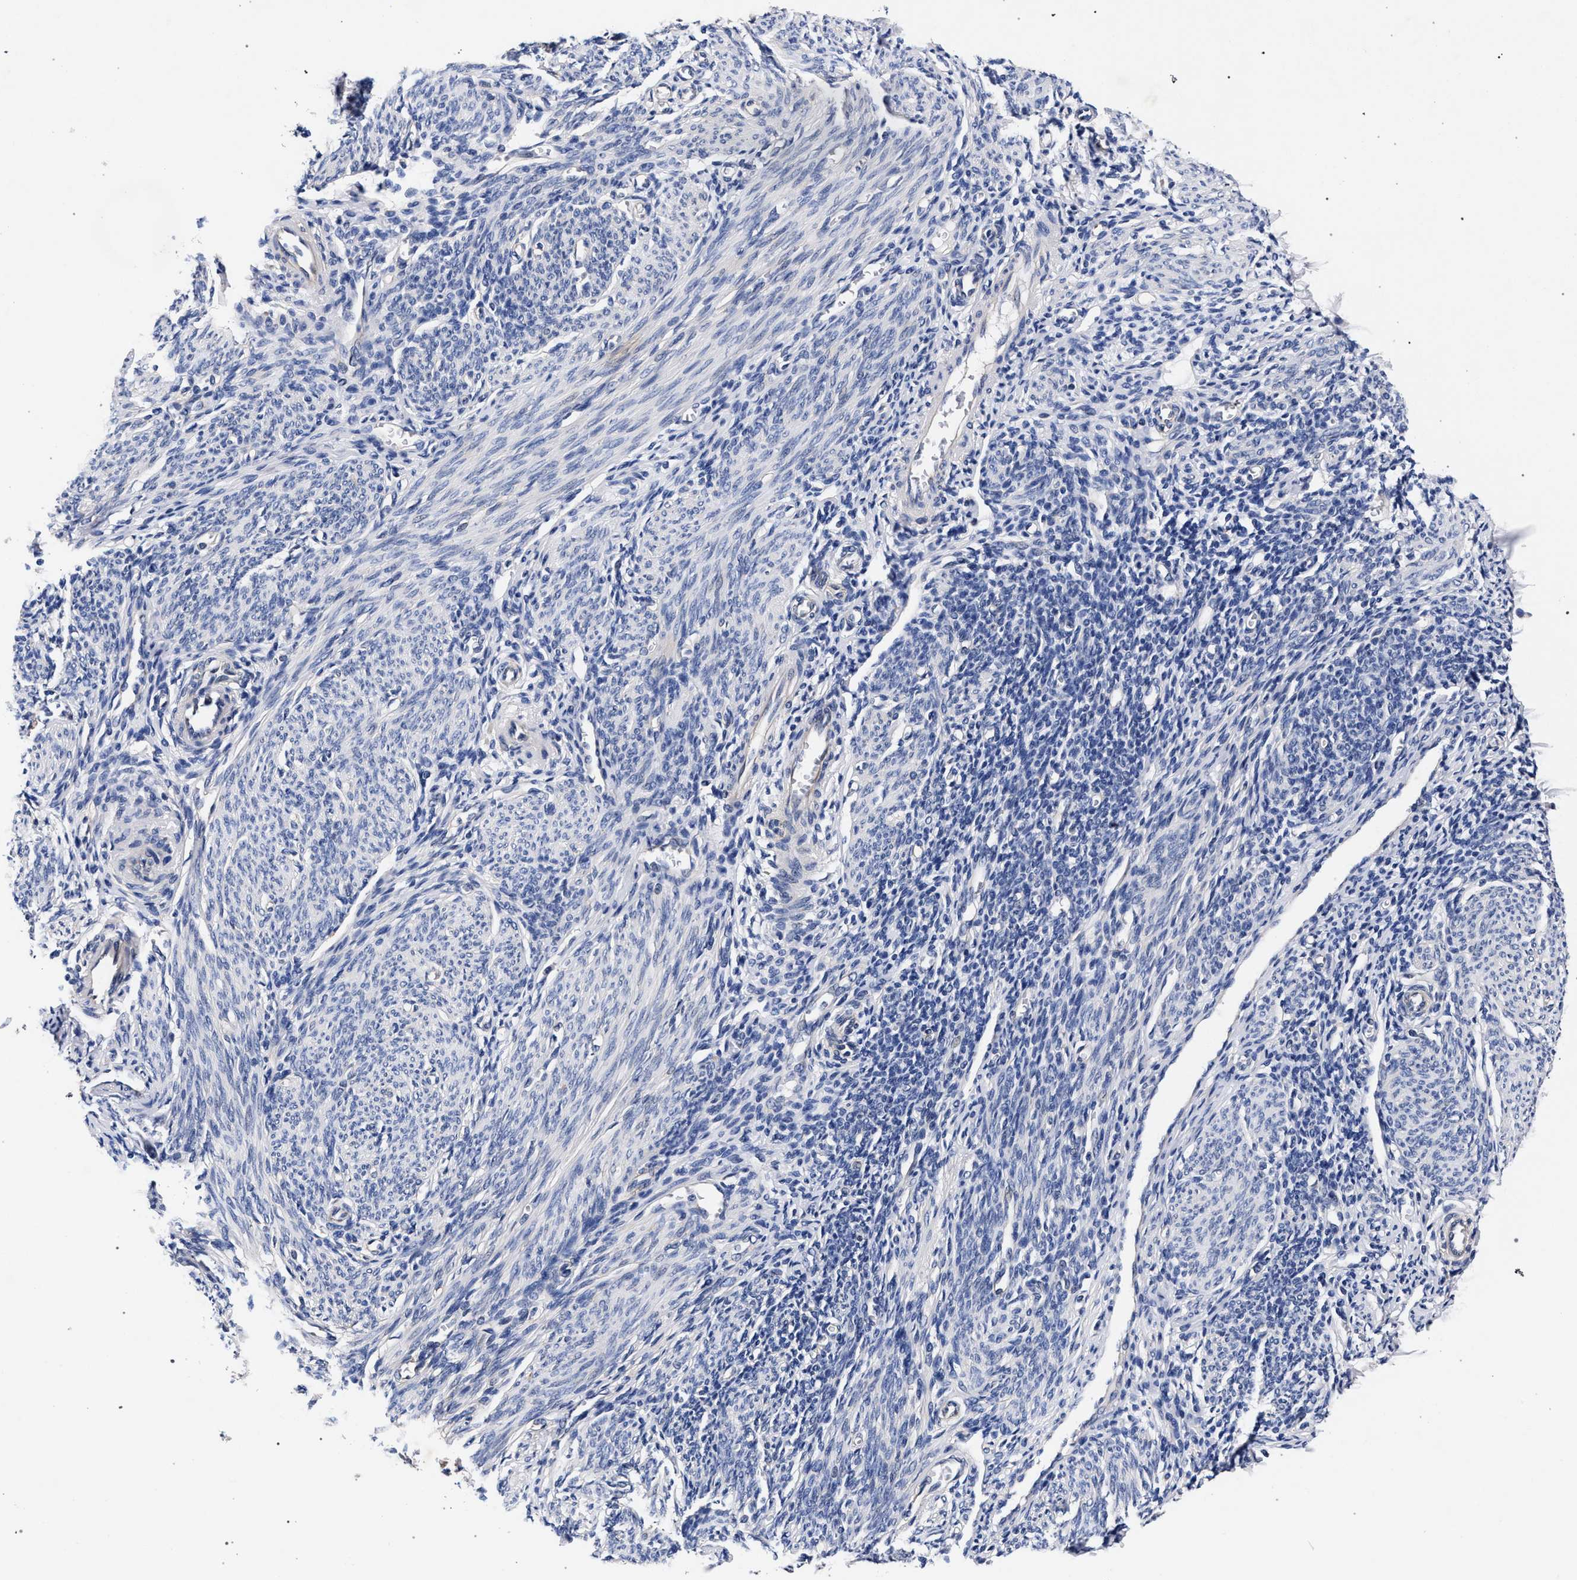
{"staining": {"intensity": "weak", "quantity": "<25%", "location": "cytoplasmic/membranous"}, "tissue": "endometrium", "cell_type": "Cells in endometrial stroma", "image_type": "normal", "snomed": [{"axis": "morphology", "description": "Normal tissue, NOS"}, {"axis": "morphology", "description": "Adenocarcinoma, NOS"}, {"axis": "topography", "description": "Endometrium"}], "caption": "Protein analysis of normal endometrium displays no significant staining in cells in endometrial stroma. Nuclei are stained in blue.", "gene": "CFAP95", "patient": {"sex": "female", "age": 57}}